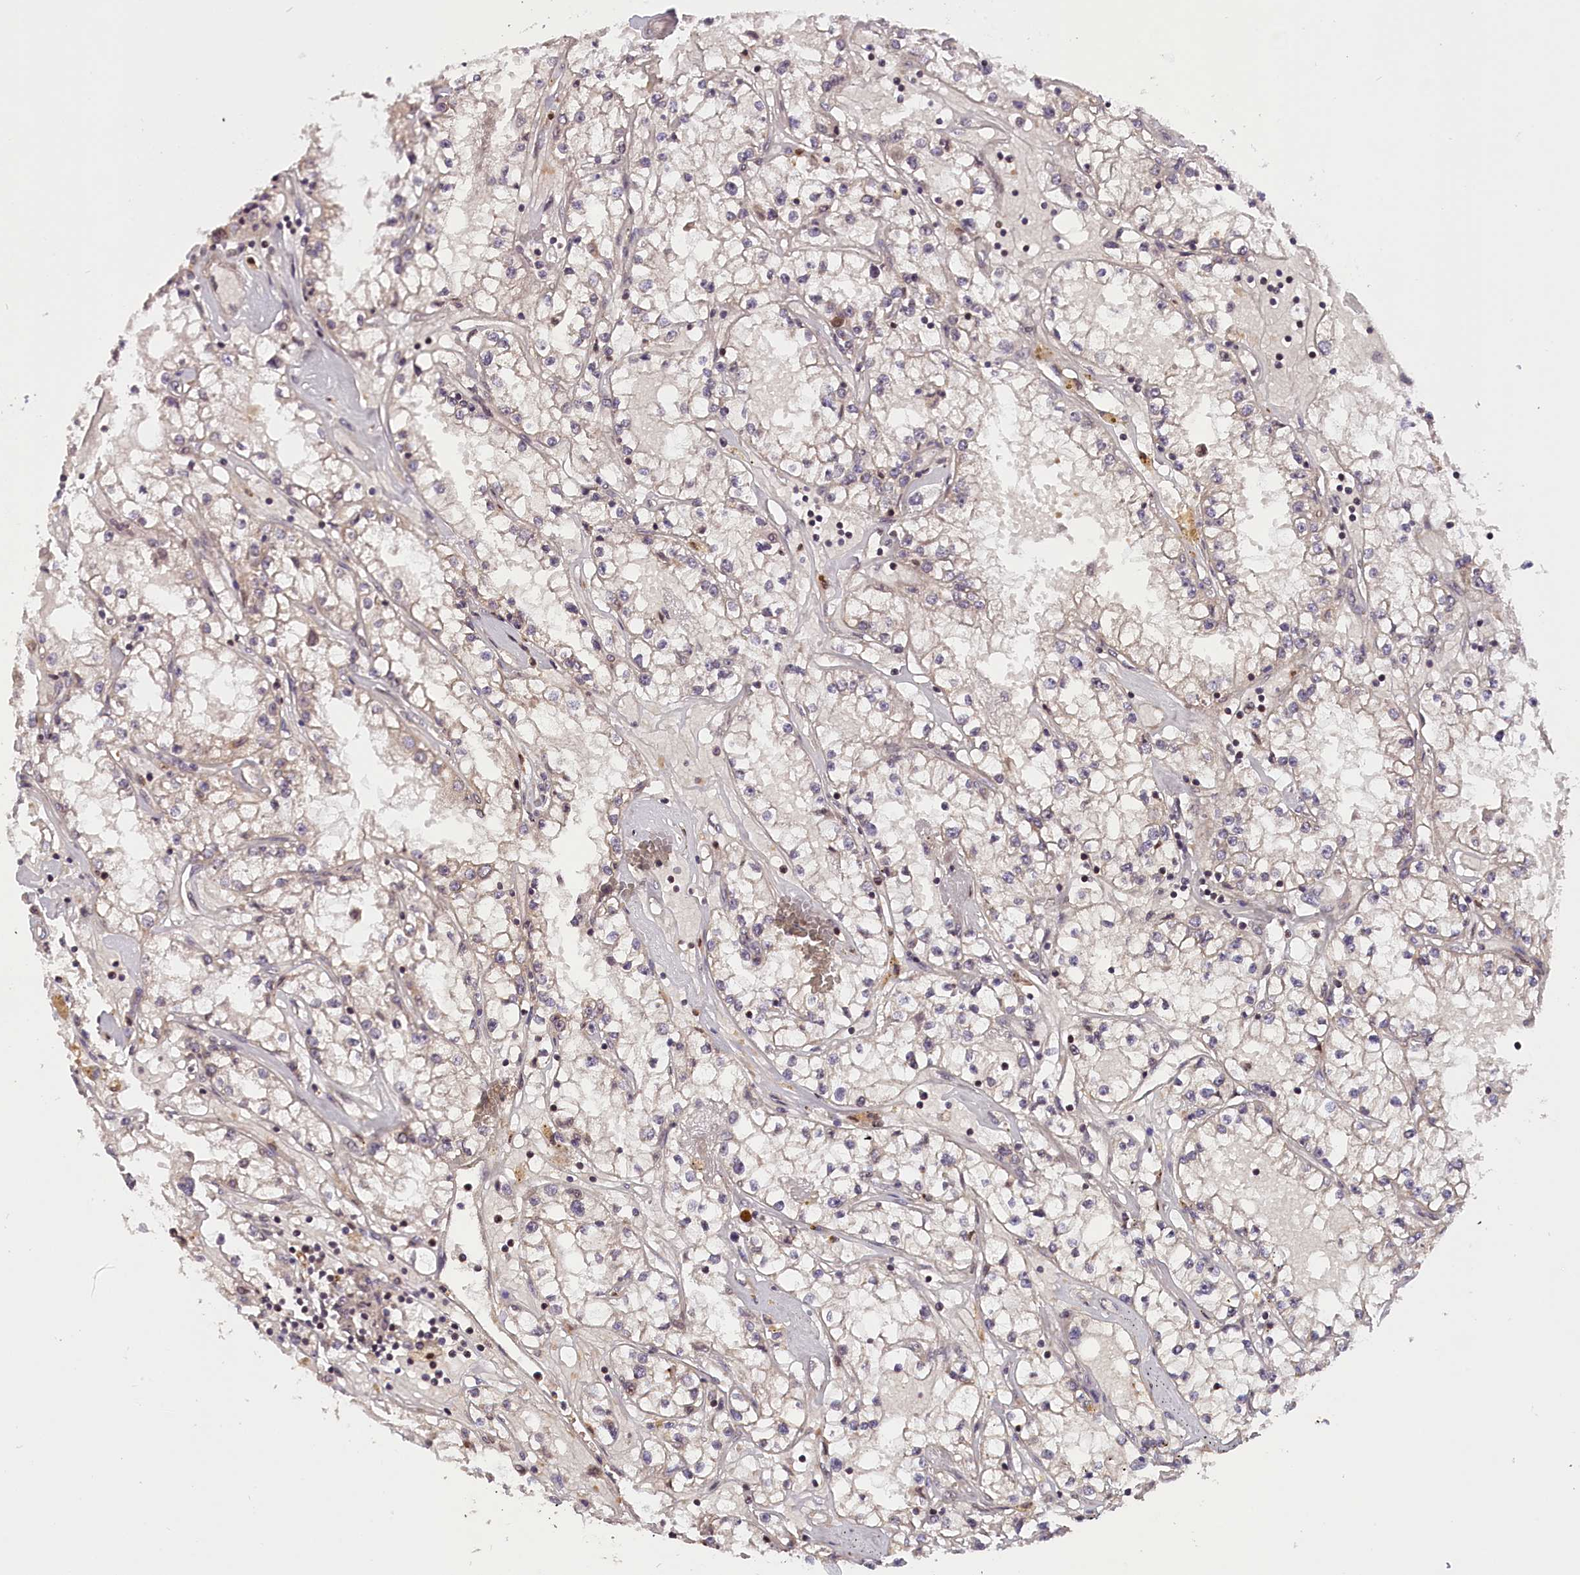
{"staining": {"intensity": "negative", "quantity": "none", "location": "none"}, "tissue": "renal cancer", "cell_type": "Tumor cells", "image_type": "cancer", "snomed": [{"axis": "morphology", "description": "Adenocarcinoma, NOS"}, {"axis": "topography", "description": "Kidney"}], "caption": "The image displays no staining of tumor cells in renal cancer. (DAB immunohistochemistry, high magnification).", "gene": "ZNF480", "patient": {"sex": "male", "age": 56}}